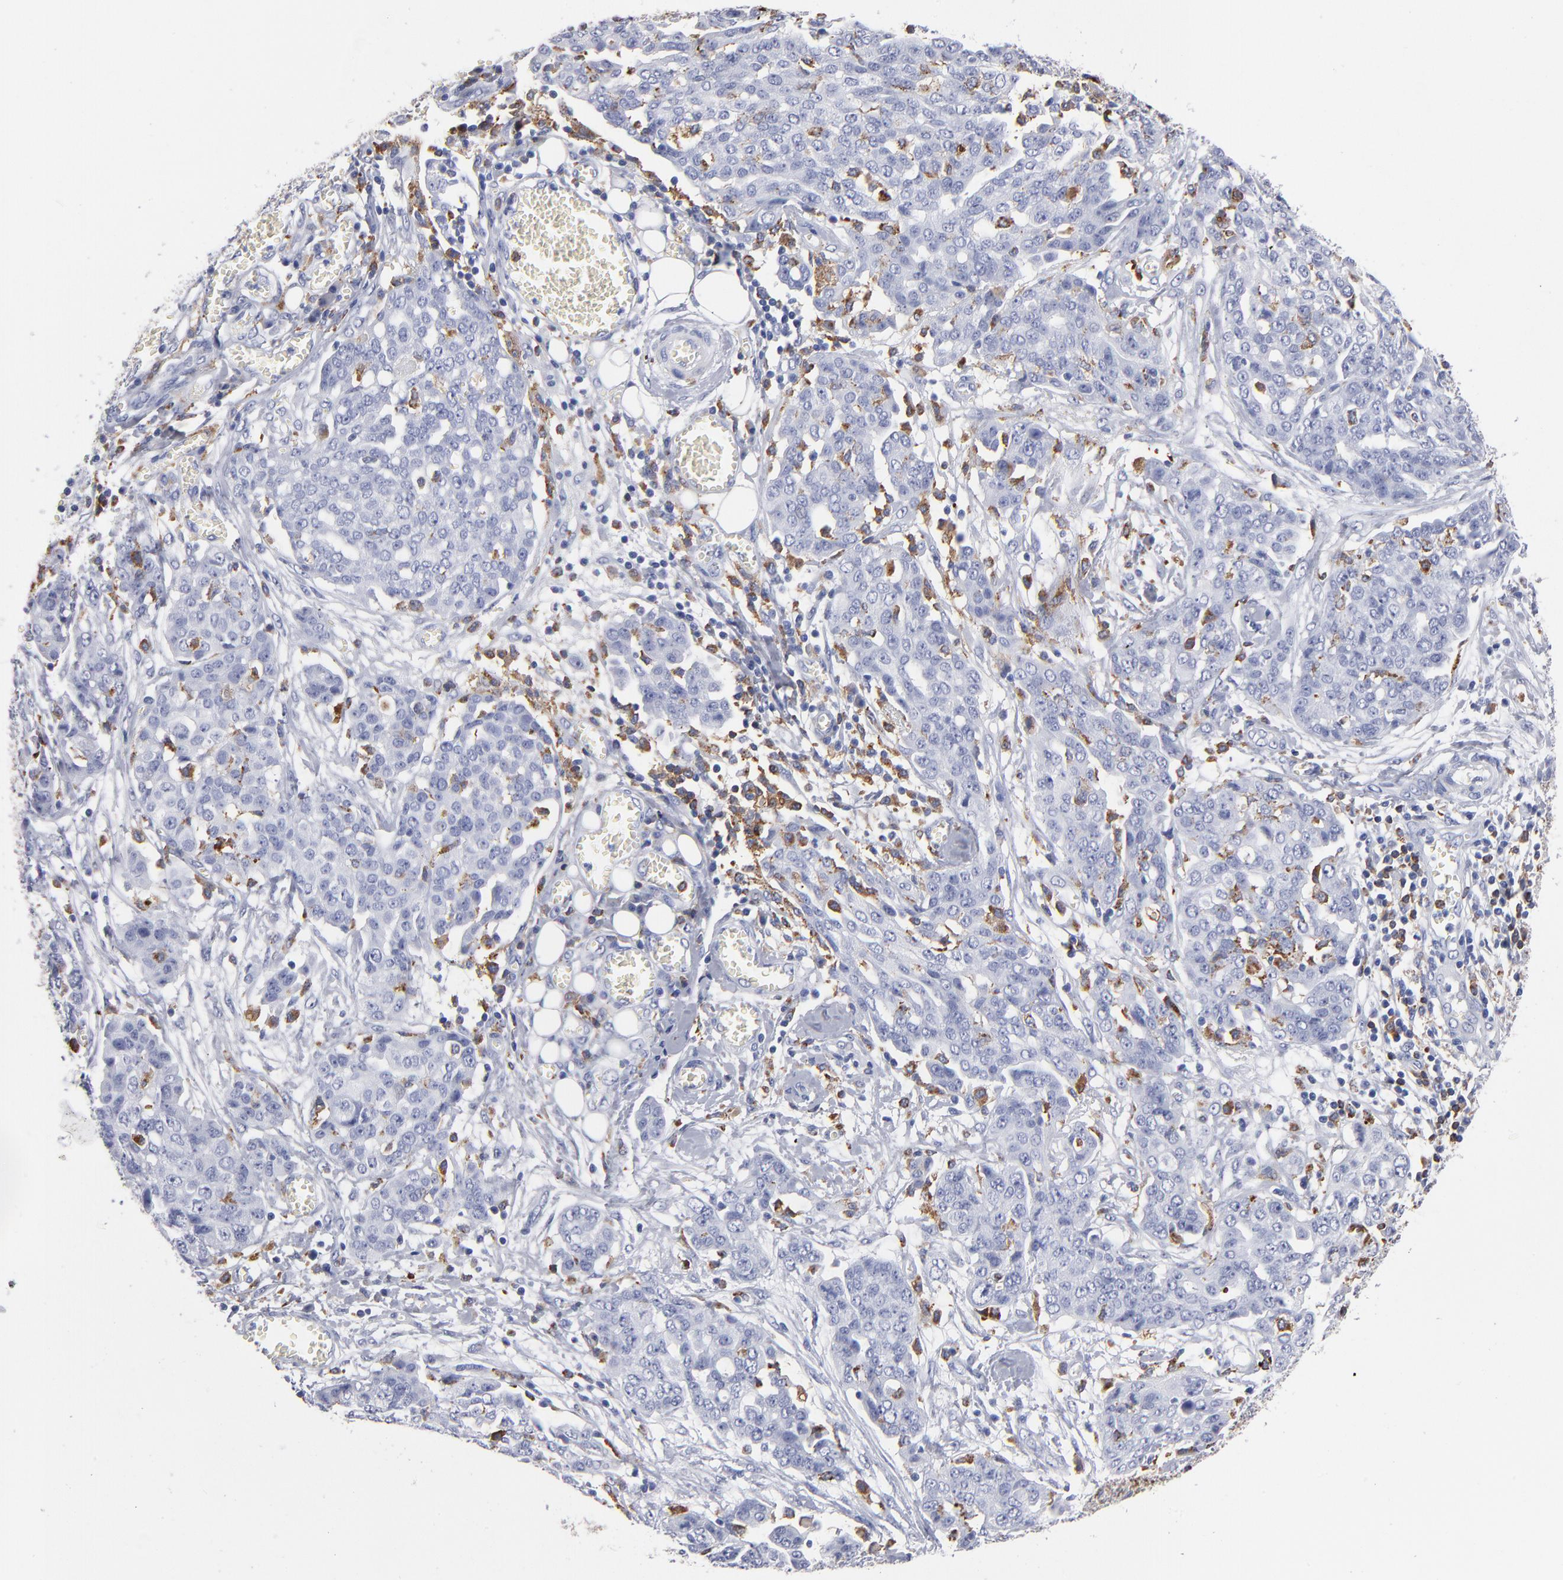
{"staining": {"intensity": "negative", "quantity": "none", "location": "none"}, "tissue": "ovarian cancer", "cell_type": "Tumor cells", "image_type": "cancer", "snomed": [{"axis": "morphology", "description": "Cystadenocarcinoma, serous, NOS"}, {"axis": "topography", "description": "Soft tissue"}, {"axis": "topography", "description": "Ovary"}], "caption": "There is no significant staining in tumor cells of serous cystadenocarcinoma (ovarian).", "gene": "CD180", "patient": {"sex": "female", "age": 57}}